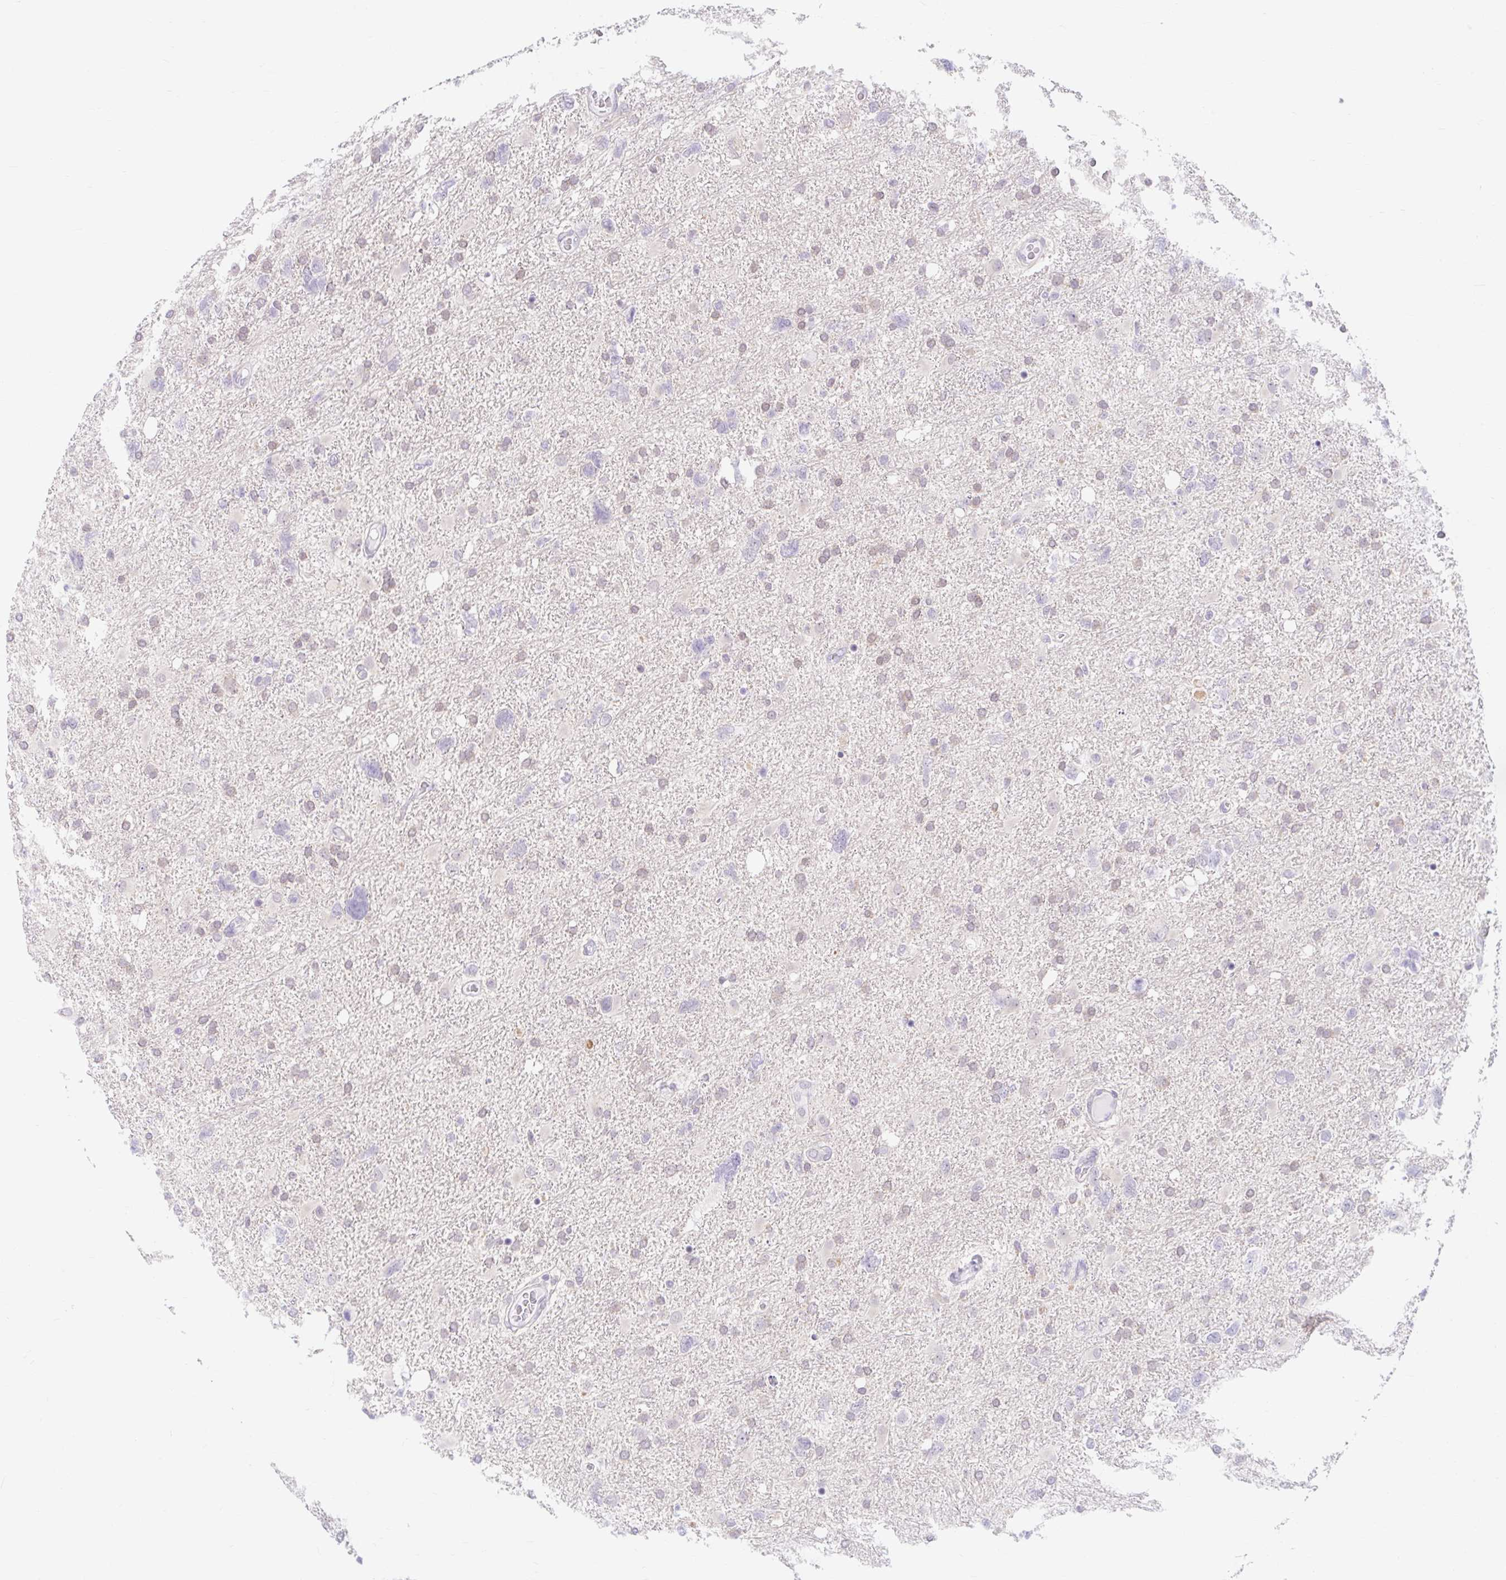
{"staining": {"intensity": "negative", "quantity": "none", "location": "none"}, "tissue": "glioma", "cell_type": "Tumor cells", "image_type": "cancer", "snomed": [{"axis": "morphology", "description": "Glioma, malignant, High grade"}, {"axis": "topography", "description": "Brain"}], "caption": "Immunohistochemistry (IHC) of malignant high-grade glioma exhibits no expression in tumor cells. Nuclei are stained in blue.", "gene": "ITPK1", "patient": {"sex": "male", "age": 61}}